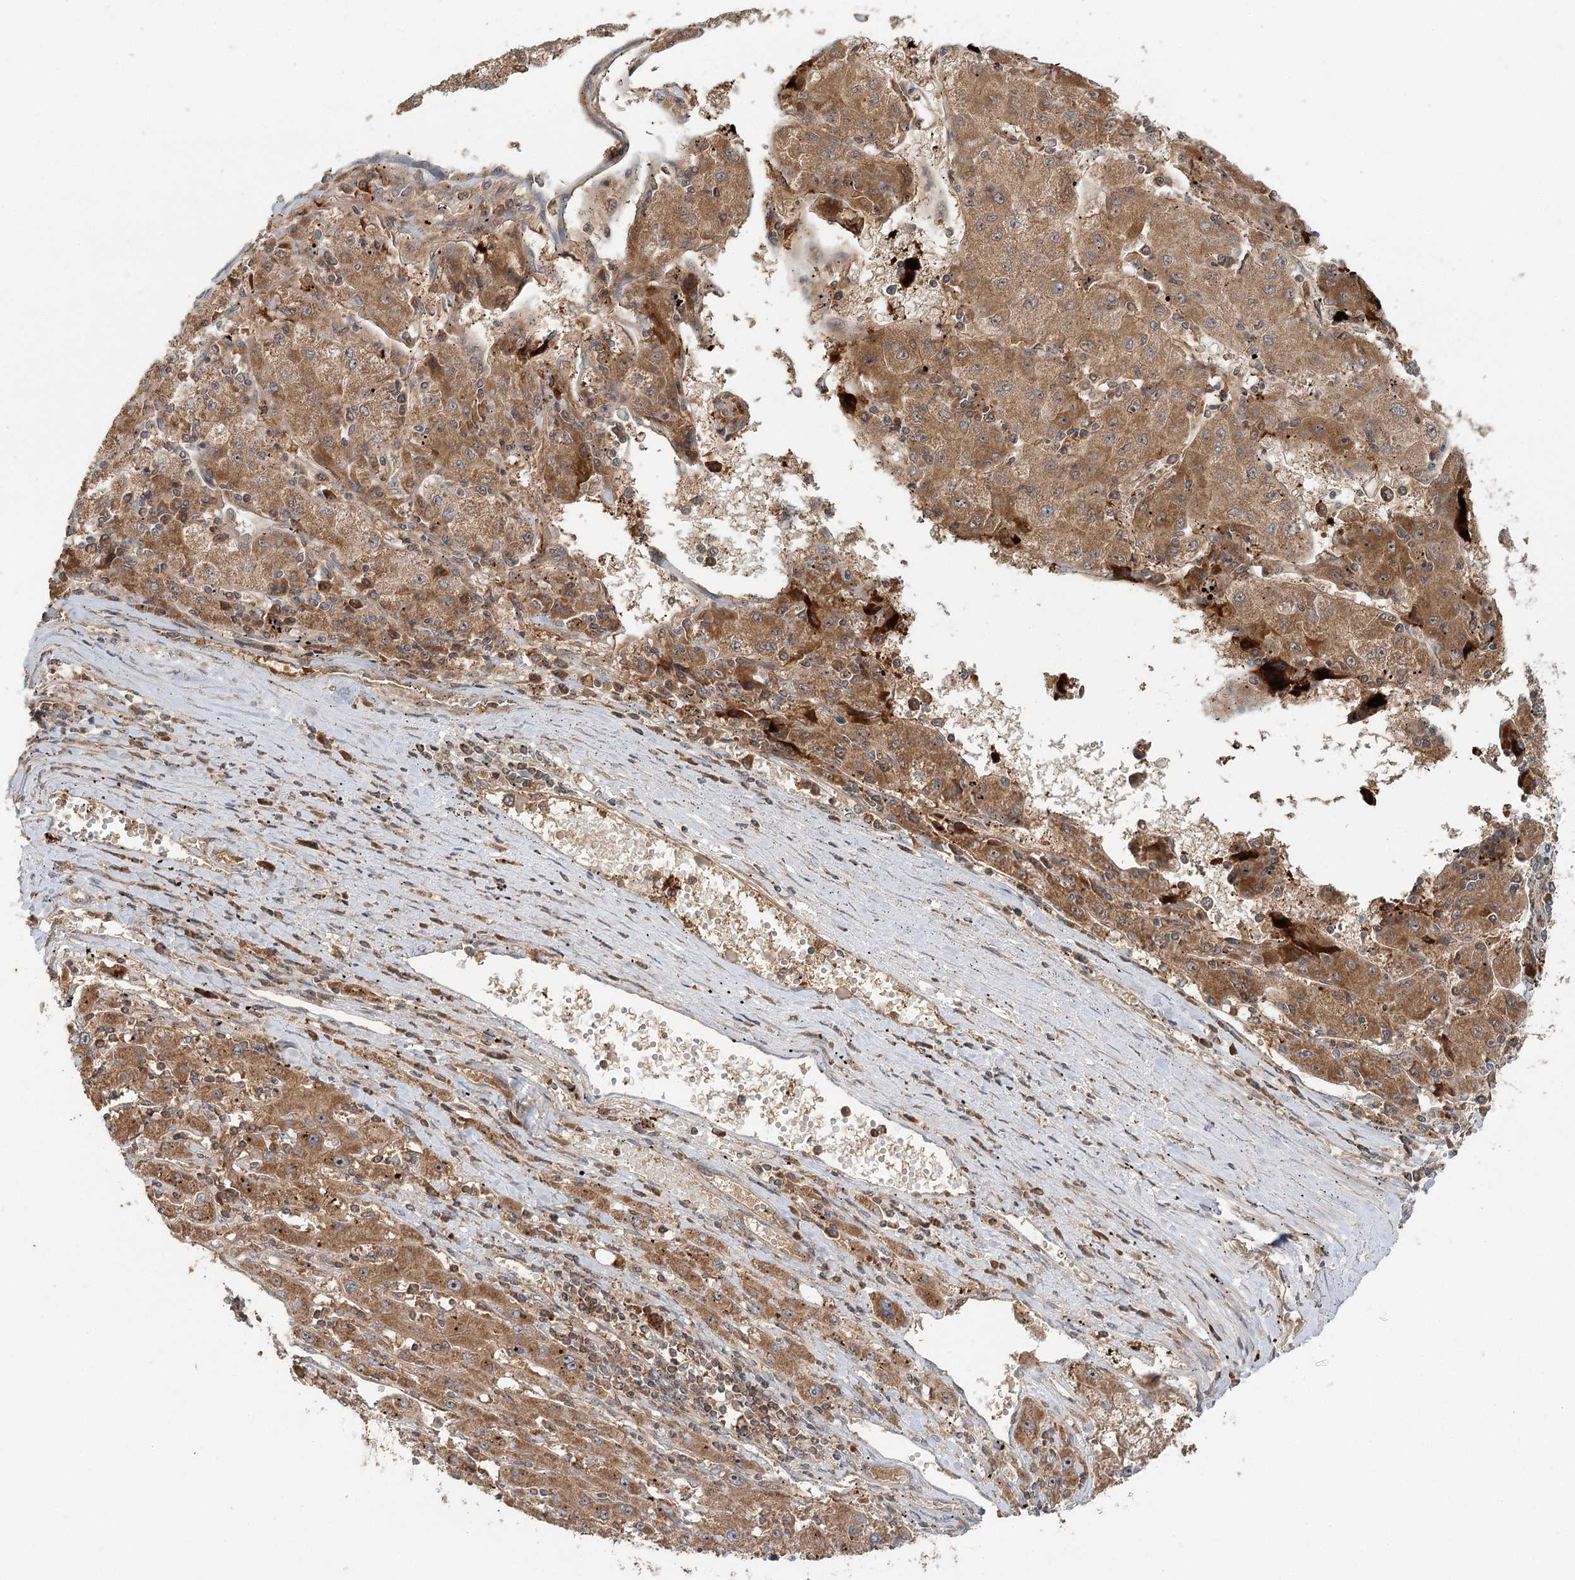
{"staining": {"intensity": "moderate", "quantity": ">75%", "location": "cytoplasmic/membranous"}, "tissue": "liver cancer", "cell_type": "Tumor cells", "image_type": "cancer", "snomed": [{"axis": "morphology", "description": "Carcinoma, Hepatocellular, NOS"}, {"axis": "topography", "description": "Liver"}], "caption": "Immunohistochemistry of human liver cancer (hepatocellular carcinoma) exhibits medium levels of moderate cytoplasmic/membranous positivity in about >75% of tumor cells. The protein of interest is stained brown, and the nuclei are stained in blue (DAB (3,3'-diaminobenzidine) IHC with brightfield microscopy, high magnification).", "gene": "RAPGEF6", "patient": {"sex": "male", "age": 72}}